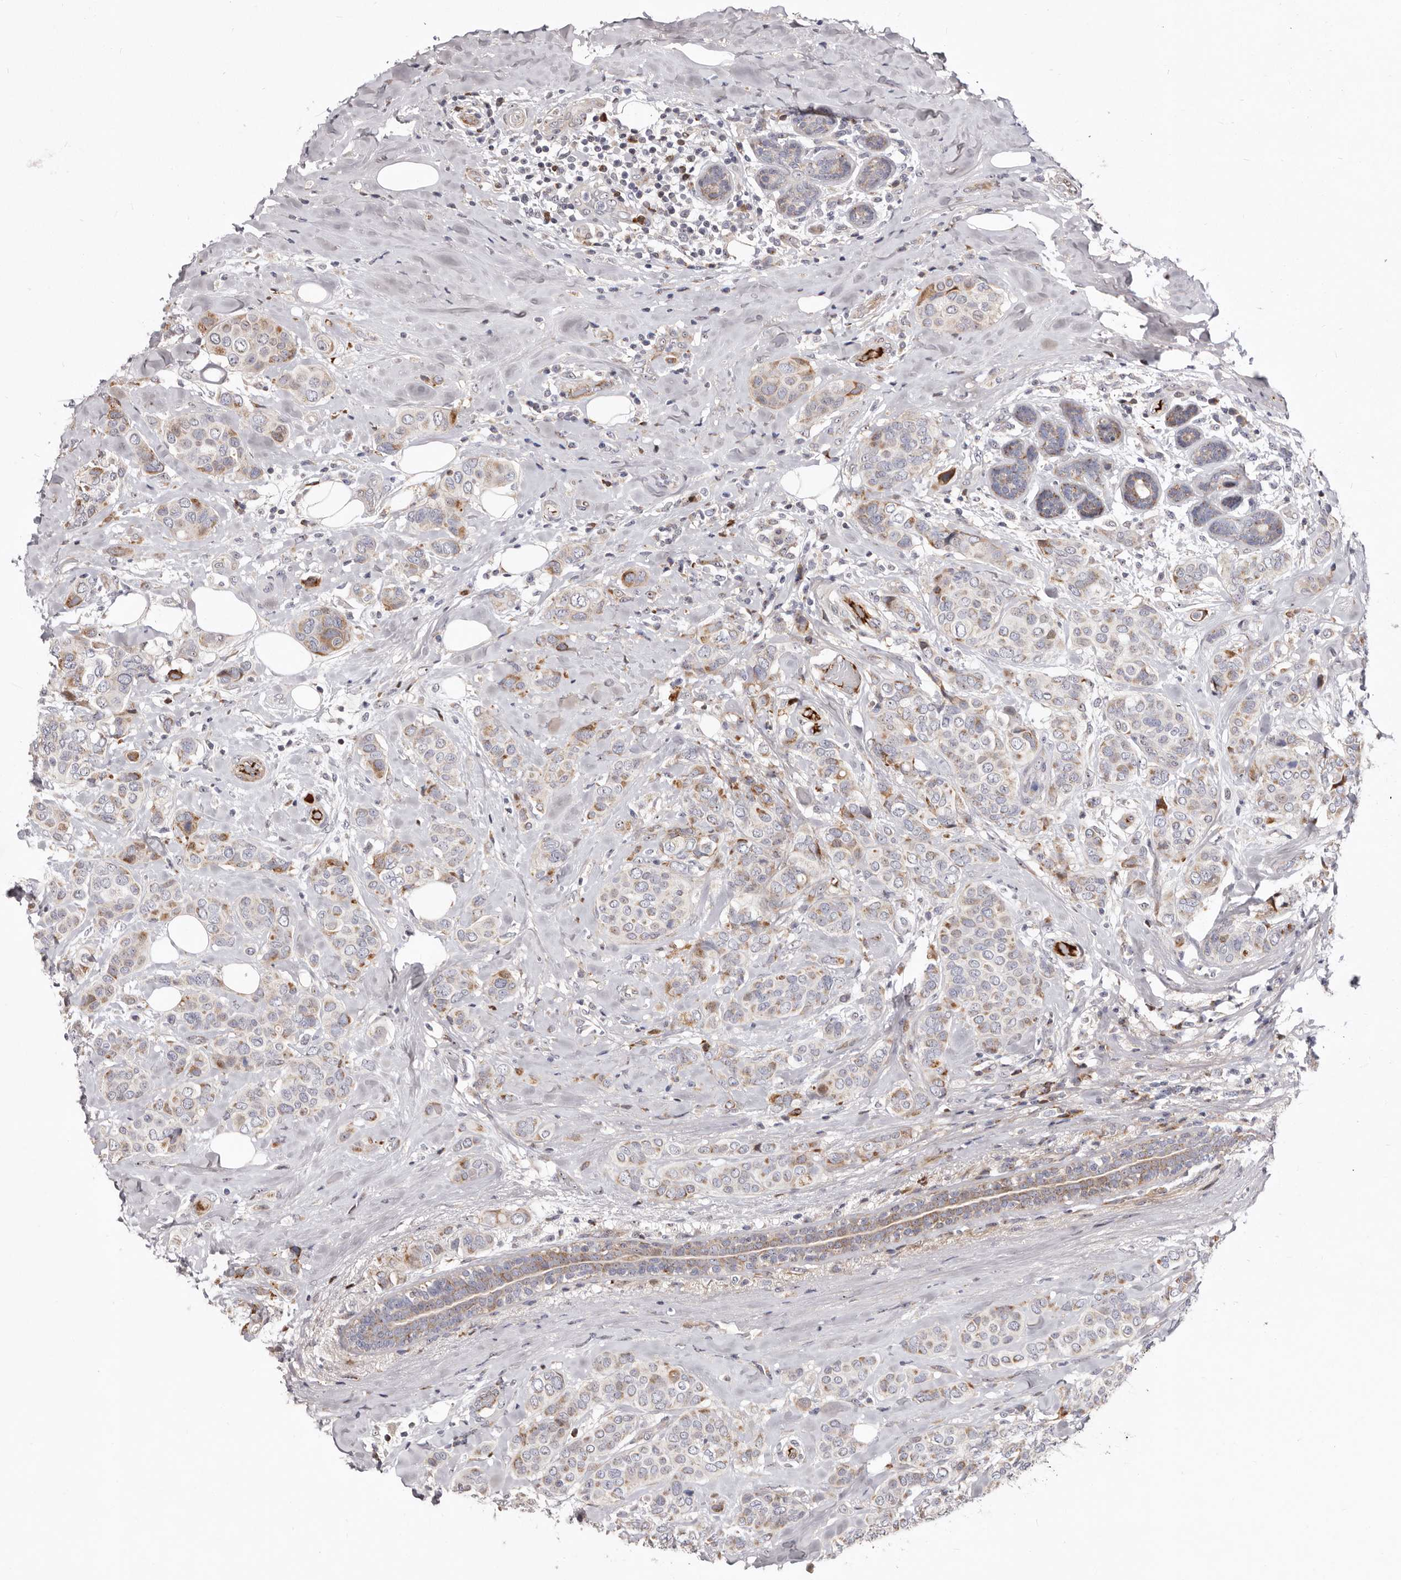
{"staining": {"intensity": "moderate", "quantity": "<25%", "location": "cytoplasmic/membranous"}, "tissue": "breast cancer", "cell_type": "Tumor cells", "image_type": "cancer", "snomed": [{"axis": "morphology", "description": "Lobular carcinoma"}, {"axis": "topography", "description": "Breast"}], "caption": "Breast cancer tissue reveals moderate cytoplasmic/membranous positivity in approximately <25% of tumor cells, visualized by immunohistochemistry.", "gene": "NUBPL", "patient": {"sex": "female", "age": 51}}